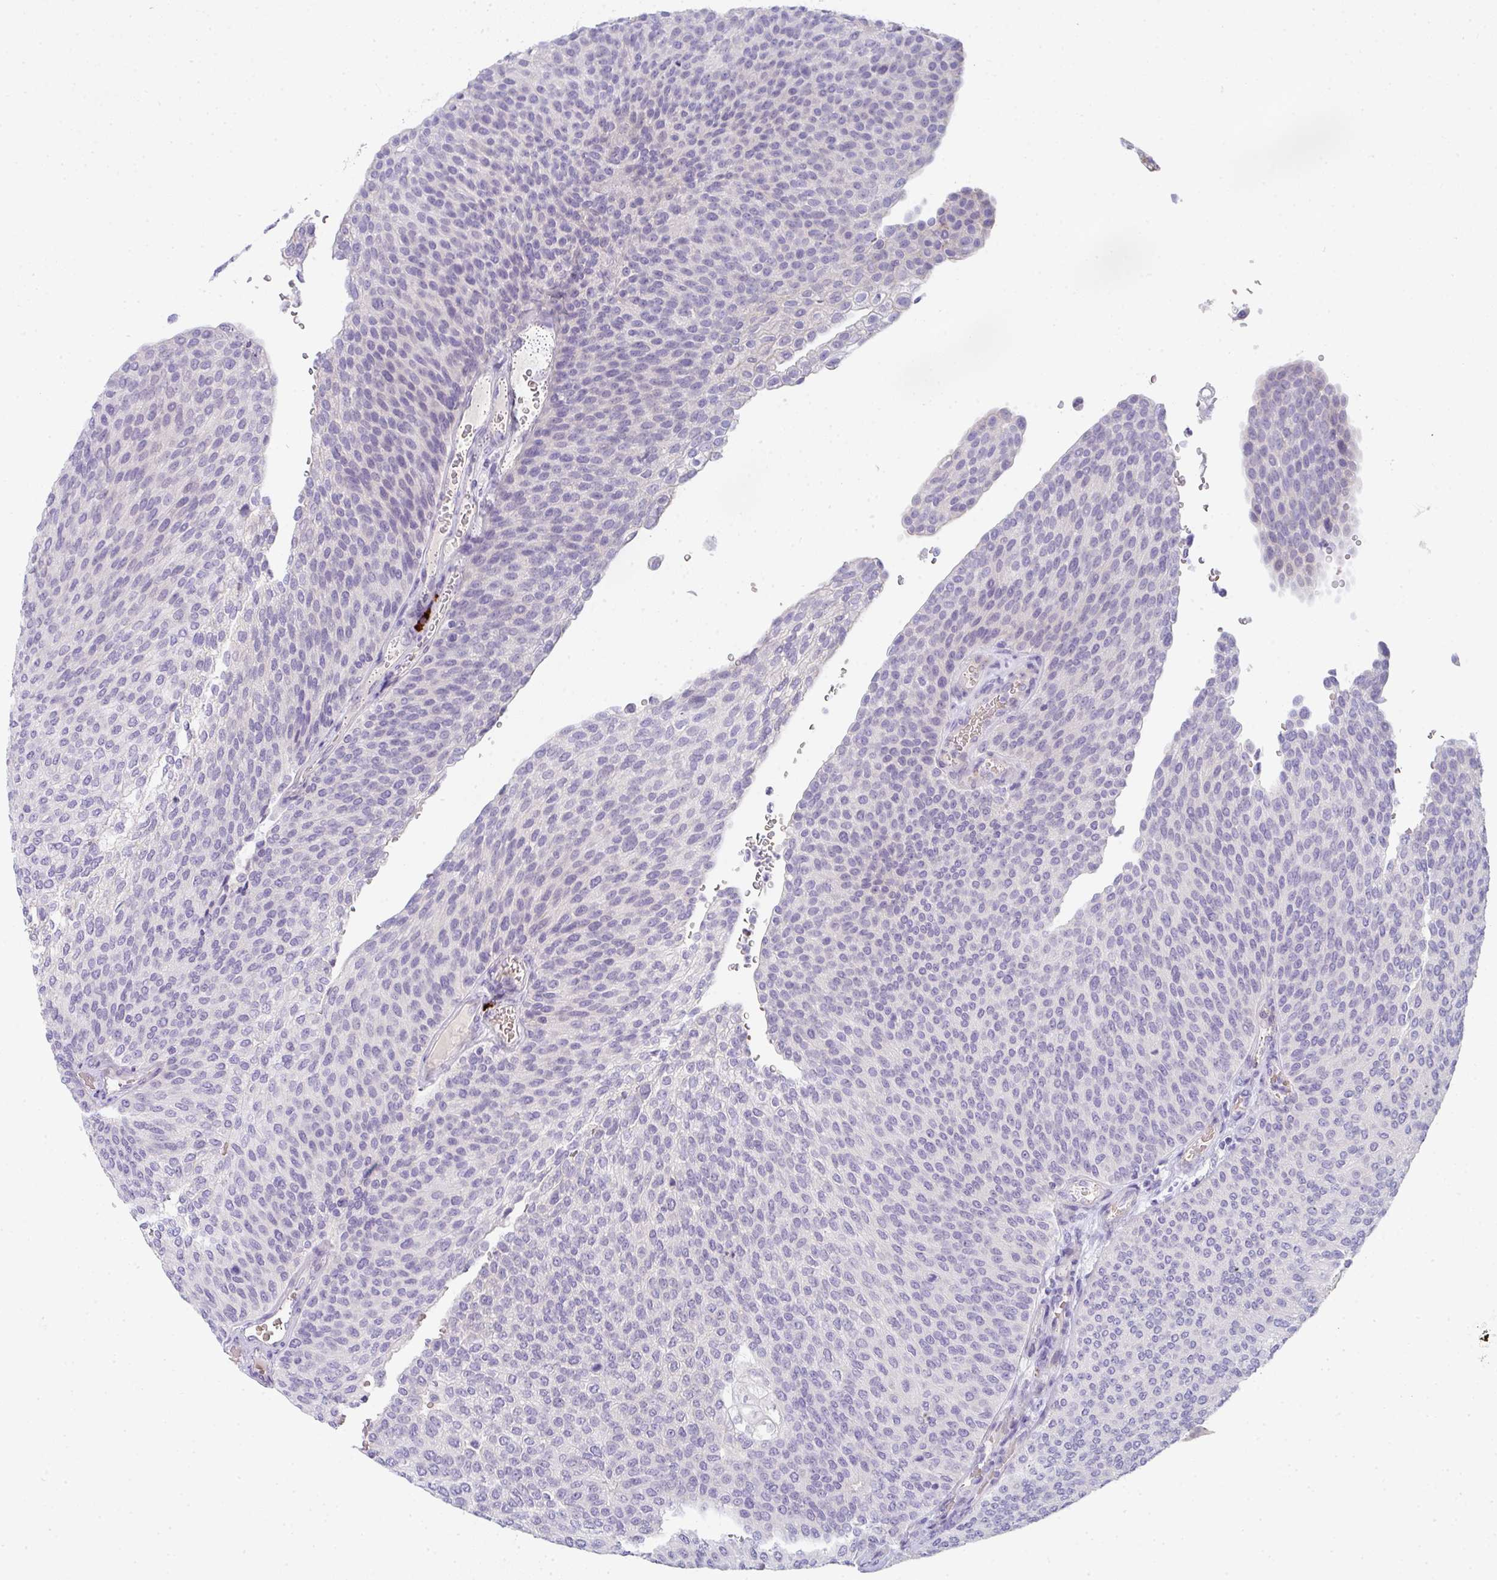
{"staining": {"intensity": "negative", "quantity": "none", "location": "none"}, "tissue": "urothelial cancer", "cell_type": "Tumor cells", "image_type": "cancer", "snomed": [{"axis": "morphology", "description": "Urothelial carcinoma, High grade"}, {"axis": "topography", "description": "Urinary bladder"}], "caption": "Photomicrograph shows no protein expression in tumor cells of high-grade urothelial carcinoma tissue.", "gene": "CACNA1S", "patient": {"sex": "female", "age": 79}}